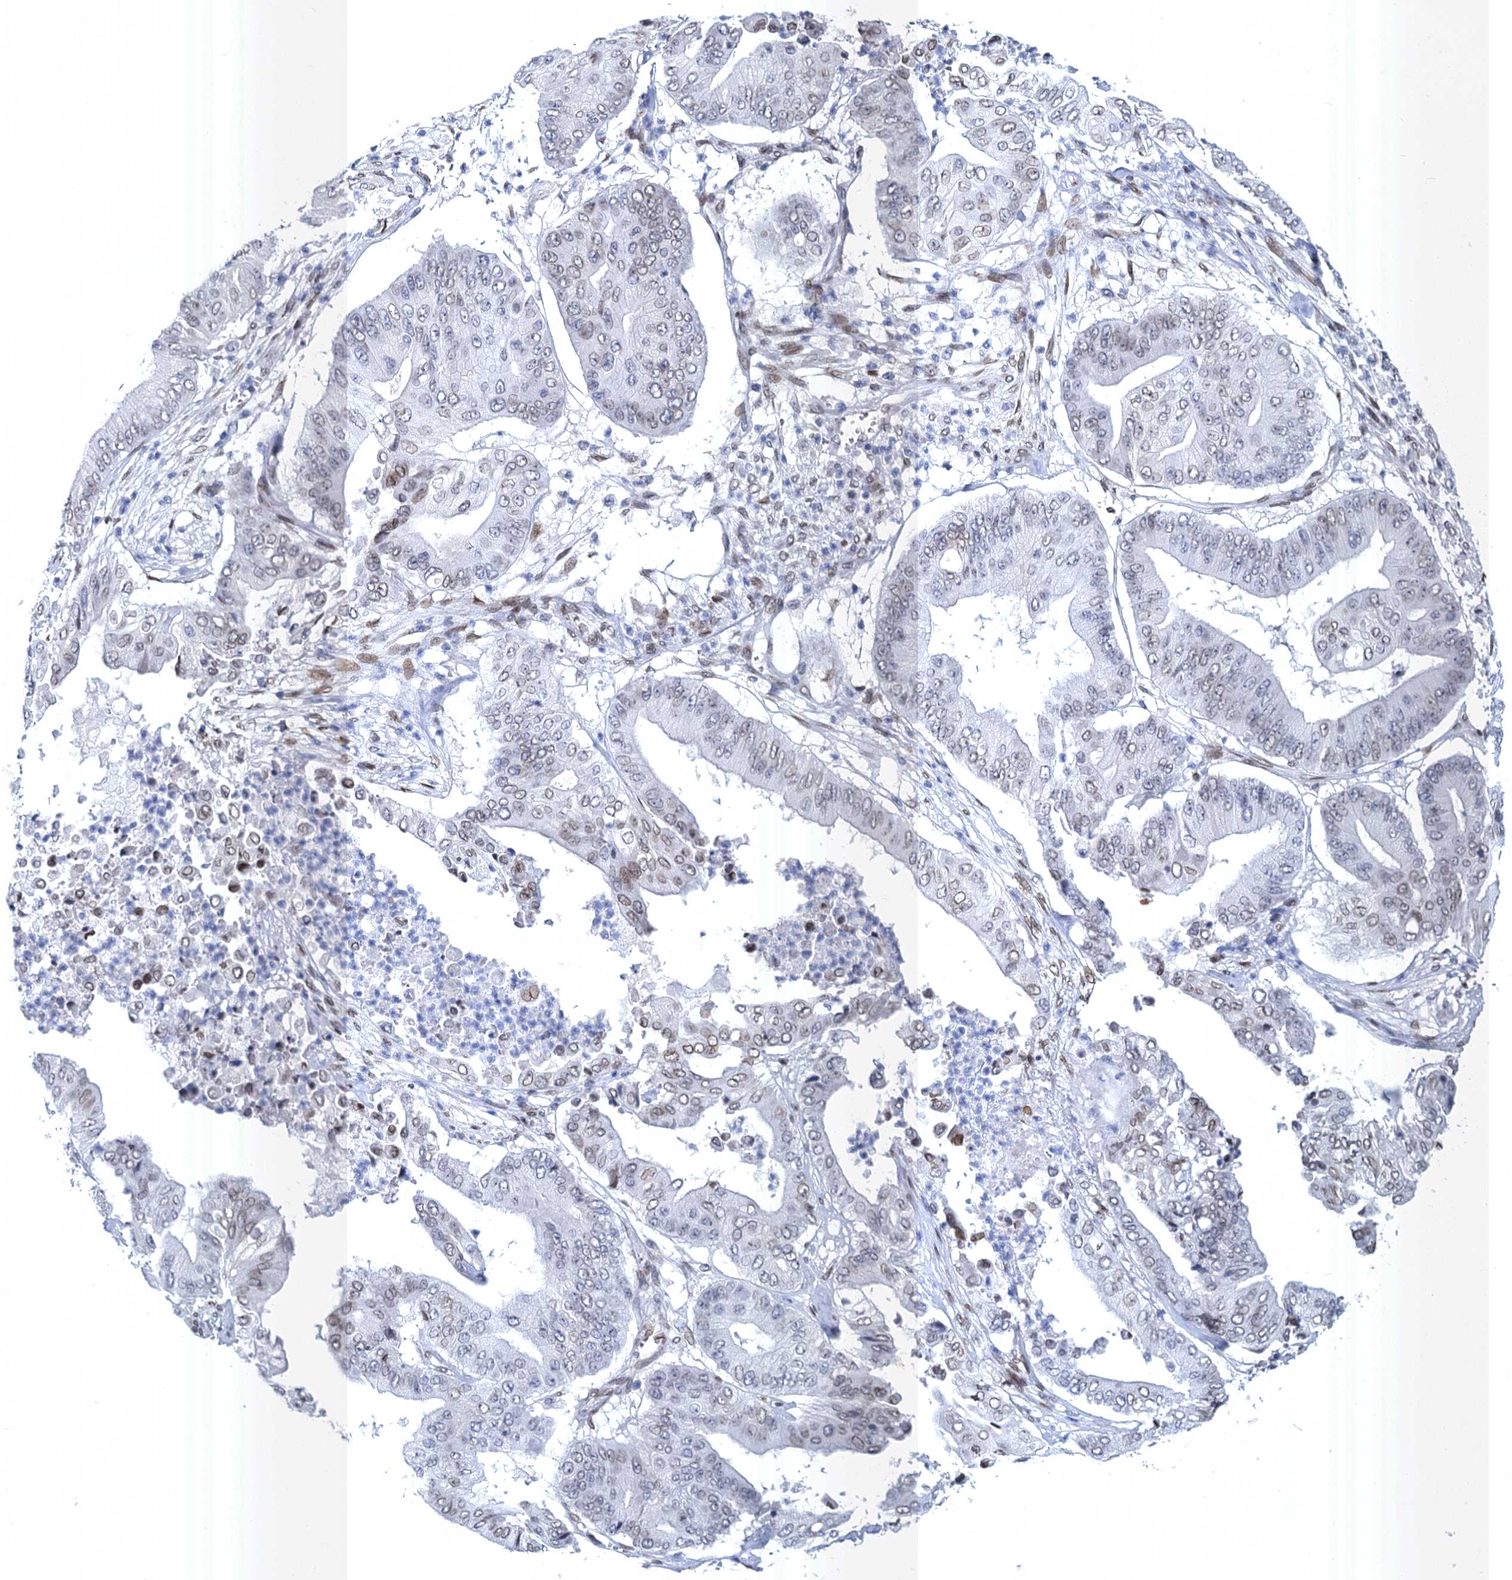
{"staining": {"intensity": "weak", "quantity": "25%-75%", "location": "cytoplasmic/membranous,nuclear"}, "tissue": "pancreatic cancer", "cell_type": "Tumor cells", "image_type": "cancer", "snomed": [{"axis": "morphology", "description": "Adenocarcinoma, NOS"}, {"axis": "topography", "description": "Pancreas"}], "caption": "Protein staining of pancreatic cancer tissue demonstrates weak cytoplasmic/membranous and nuclear staining in approximately 25%-75% of tumor cells. (IHC, brightfield microscopy, high magnification).", "gene": "PRSS35", "patient": {"sex": "female", "age": 77}}